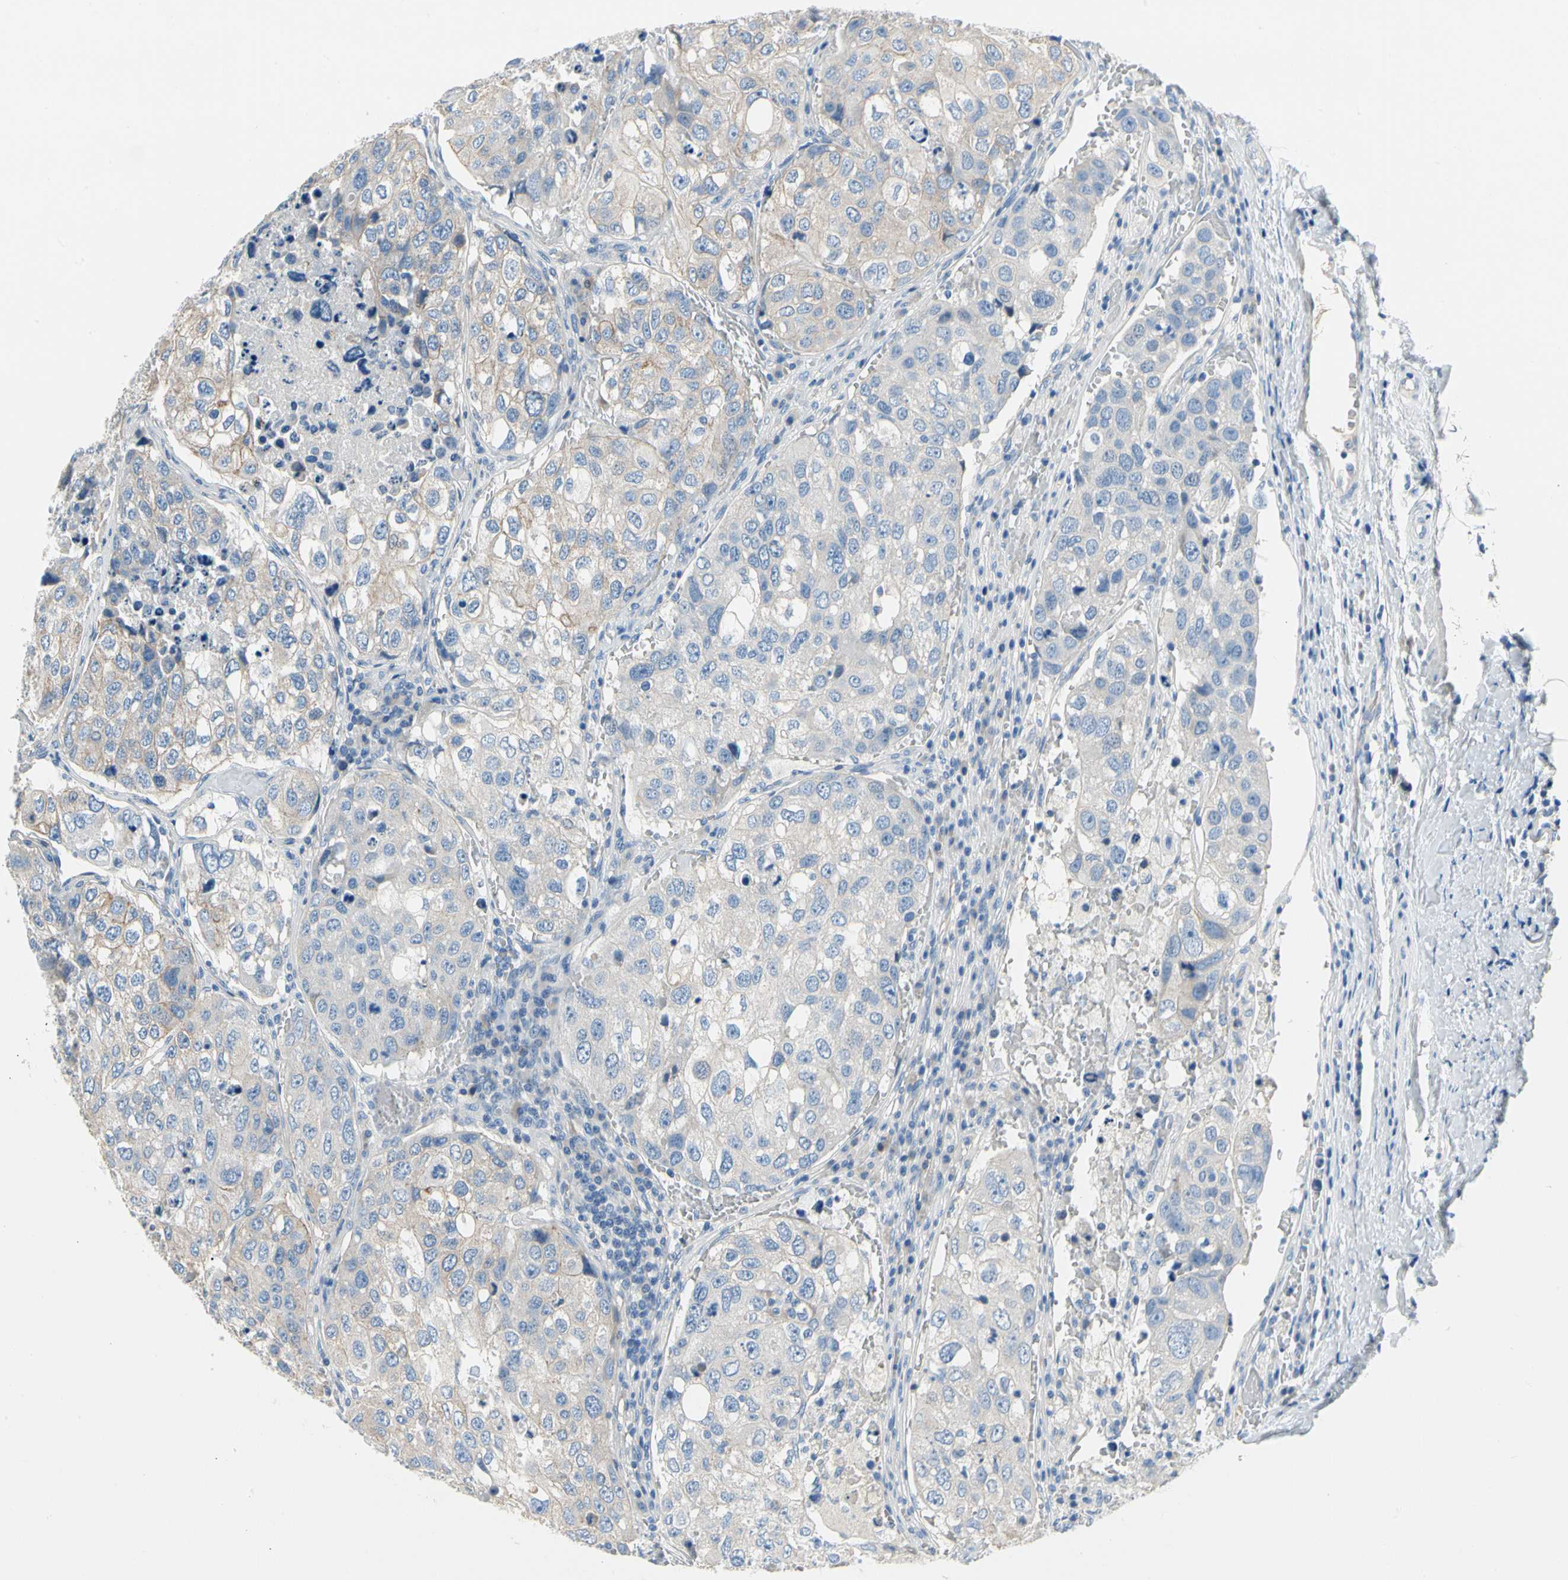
{"staining": {"intensity": "weak", "quantity": "<25%", "location": "cytoplasmic/membranous"}, "tissue": "urothelial cancer", "cell_type": "Tumor cells", "image_type": "cancer", "snomed": [{"axis": "morphology", "description": "Urothelial carcinoma, High grade"}, {"axis": "topography", "description": "Lymph node"}, {"axis": "topography", "description": "Urinary bladder"}], "caption": "Immunohistochemical staining of human urothelial carcinoma (high-grade) reveals no significant expression in tumor cells.", "gene": "CA14", "patient": {"sex": "male", "age": 51}}